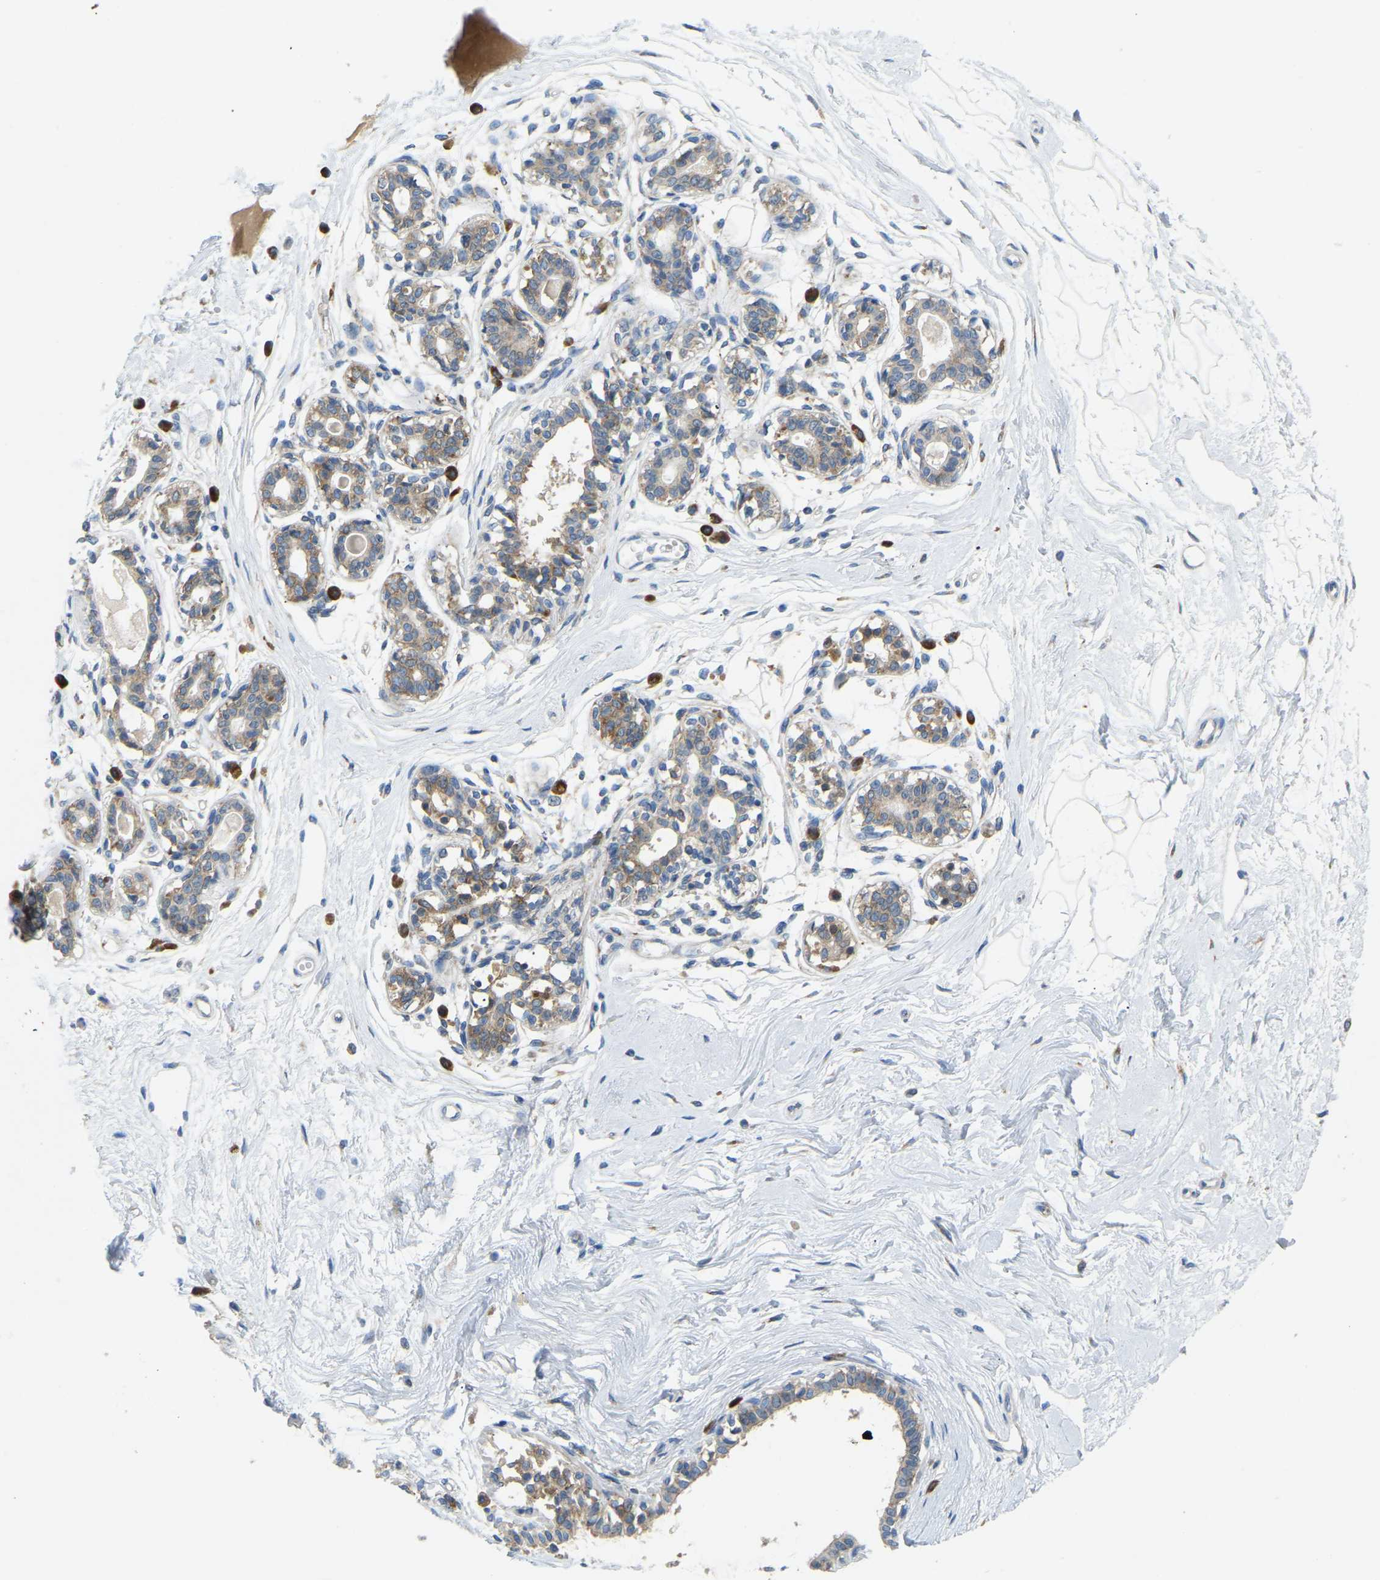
{"staining": {"intensity": "negative", "quantity": "none", "location": "none"}, "tissue": "breast", "cell_type": "Adipocytes", "image_type": "normal", "snomed": [{"axis": "morphology", "description": "Normal tissue, NOS"}, {"axis": "topography", "description": "Breast"}], "caption": "This is an immunohistochemistry (IHC) histopathology image of normal human breast. There is no expression in adipocytes.", "gene": "SND1", "patient": {"sex": "female", "age": 45}}